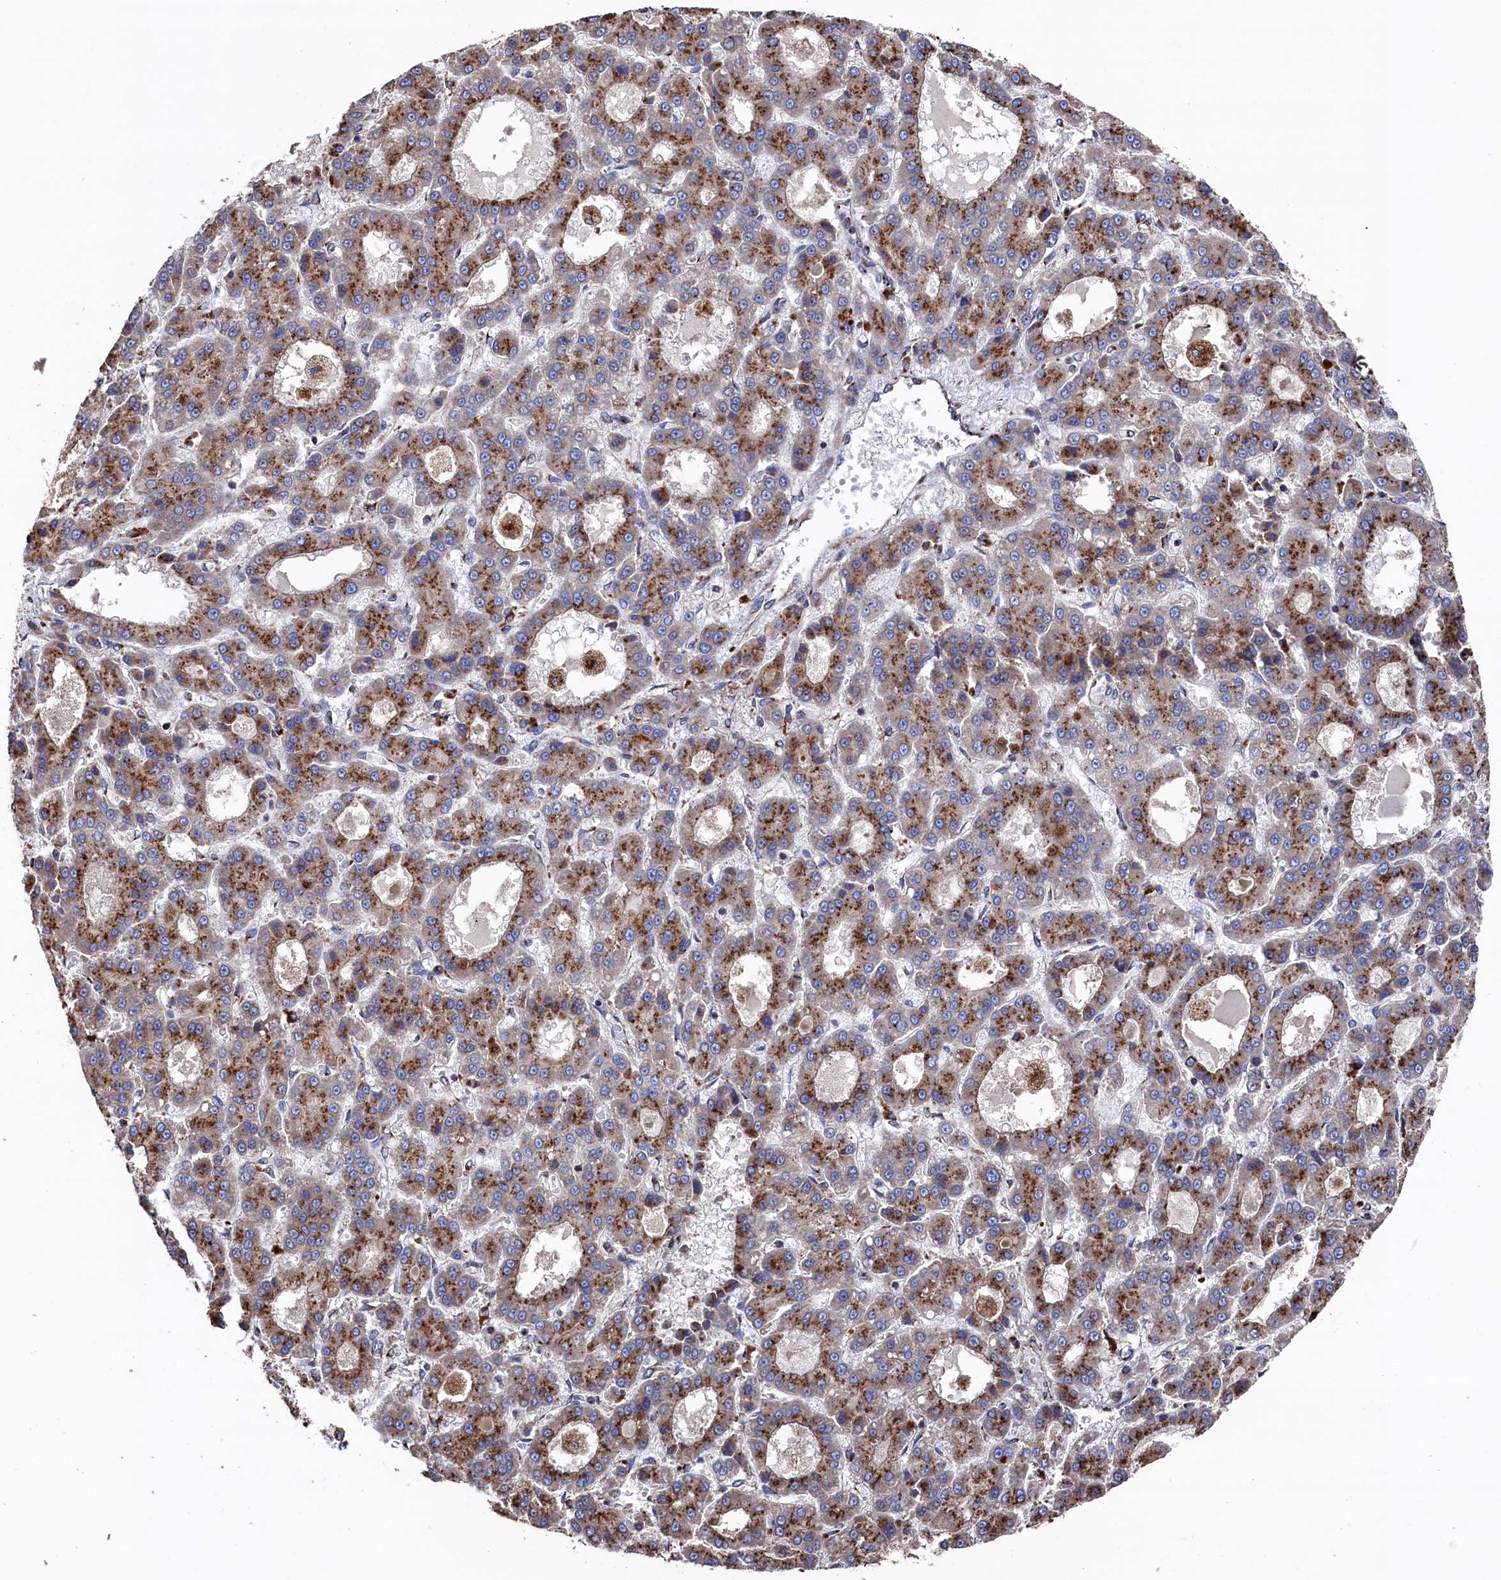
{"staining": {"intensity": "strong", "quantity": ">75%", "location": "cytoplasmic/membranous"}, "tissue": "liver cancer", "cell_type": "Tumor cells", "image_type": "cancer", "snomed": [{"axis": "morphology", "description": "Carcinoma, Hepatocellular, NOS"}, {"axis": "topography", "description": "Liver"}], "caption": "About >75% of tumor cells in liver hepatocellular carcinoma display strong cytoplasmic/membranous protein expression as visualized by brown immunohistochemical staining.", "gene": "PRRC1", "patient": {"sex": "male", "age": 70}}